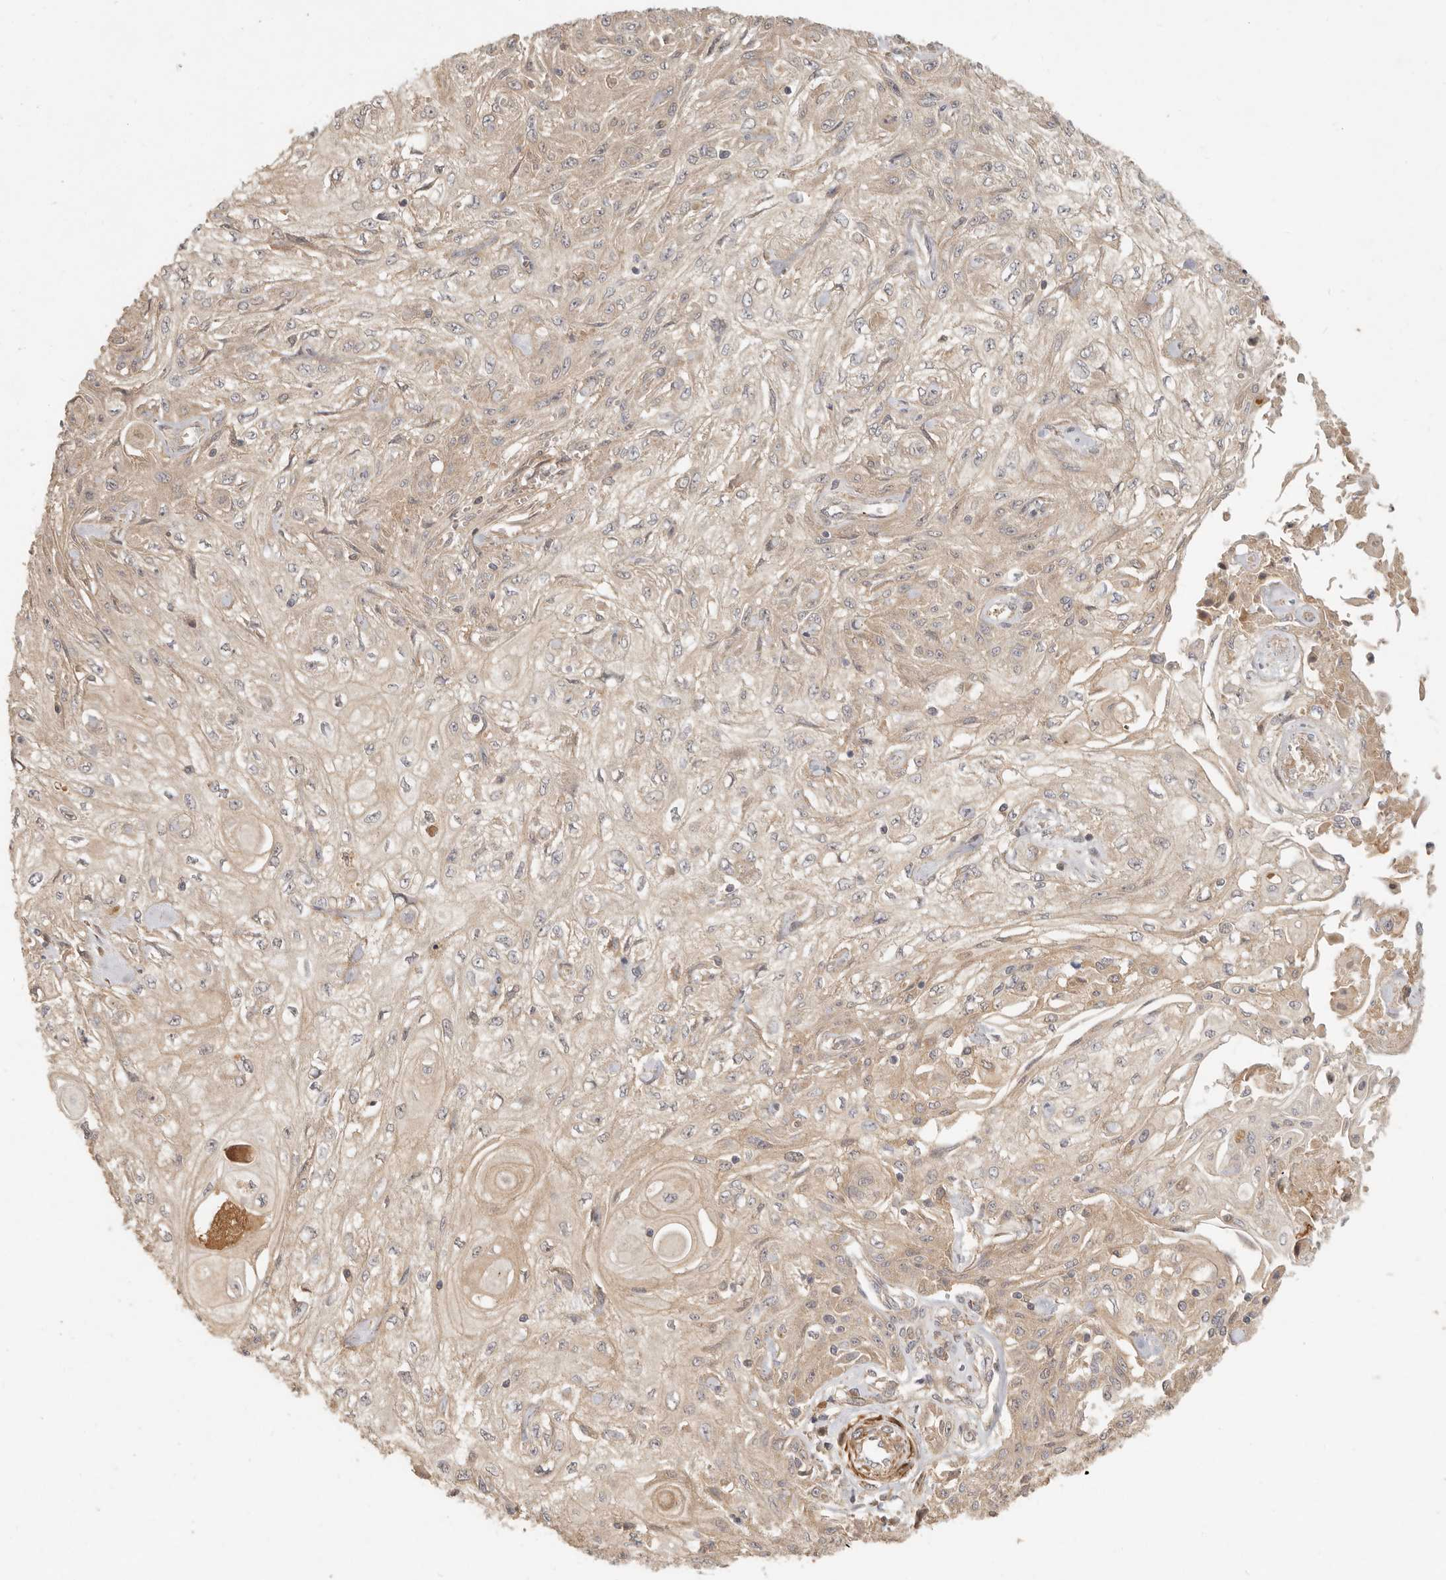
{"staining": {"intensity": "weak", "quantity": ">75%", "location": "cytoplasmic/membranous"}, "tissue": "skin cancer", "cell_type": "Tumor cells", "image_type": "cancer", "snomed": [{"axis": "morphology", "description": "Squamous cell carcinoma, NOS"}, {"axis": "morphology", "description": "Squamous cell carcinoma, metastatic, NOS"}, {"axis": "topography", "description": "Skin"}, {"axis": "topography", "description": "Lymph node"}], "caption": "Skin cancer tissue shows weak cytoplasmic/membranous expression in approximately >75% of tumor cells", "gene": "VIPR1", "patient": {"sex": "male", "age": 75}}